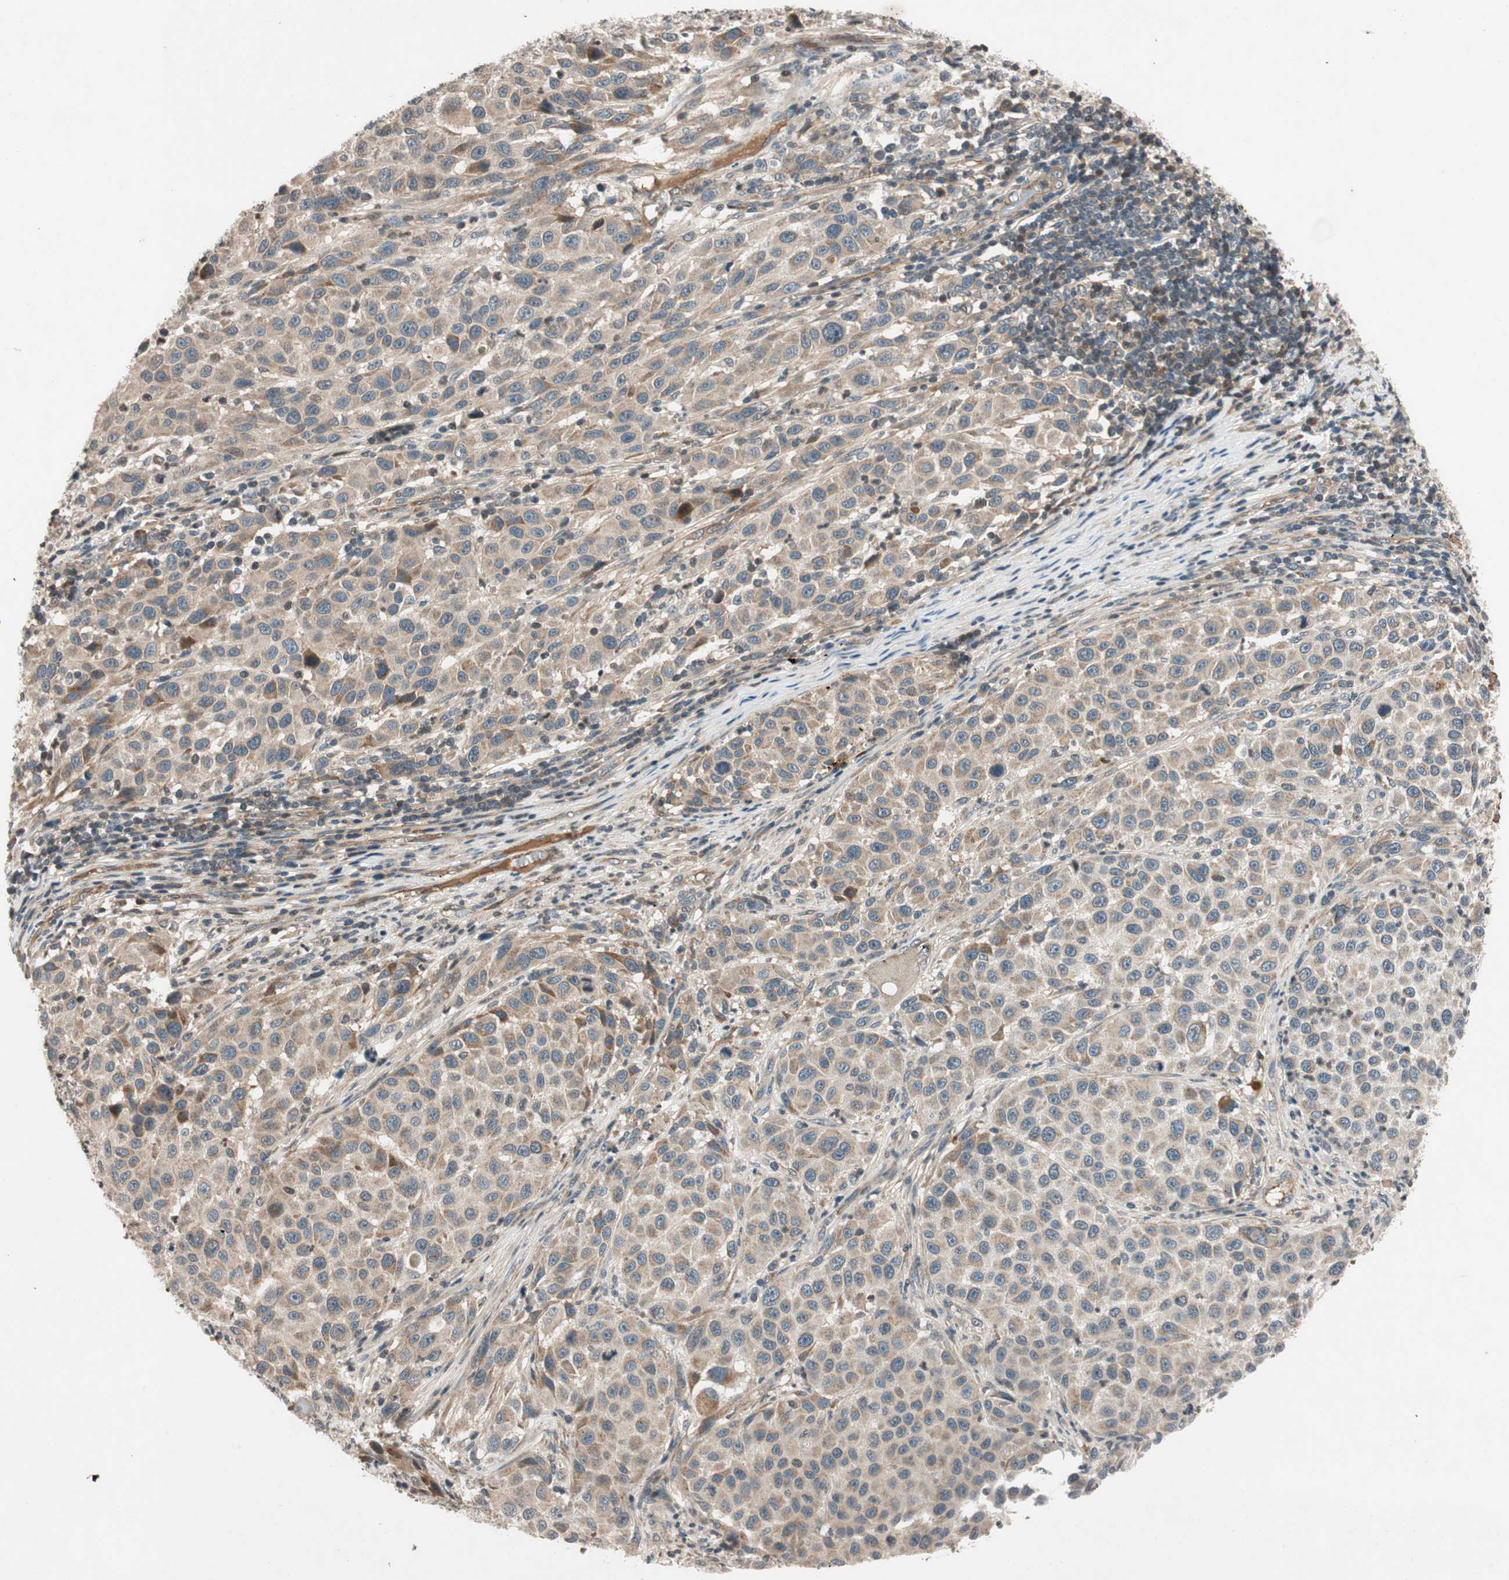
{"staining": {"intensity": "weak", "quantity": ">75%", "location": "cytoplasmic/membranous"}, "tissue": "melanoma", "cell_type": "Tumor cells", "image_type": "cancer", "snomed": [{"axis": "morphology", "description": "Malignant melanoma, Metastatic site"}, {"axis": "topography", "description": "Lymph node"}], "caption": "About >75% of tumor cells in human melanoma display weak cytoplasmic/membranous protein expression as visualized by brown immunohistochemical staining.", "gene": "GCLM", "patient": {"sex": "male", "age": 61}}